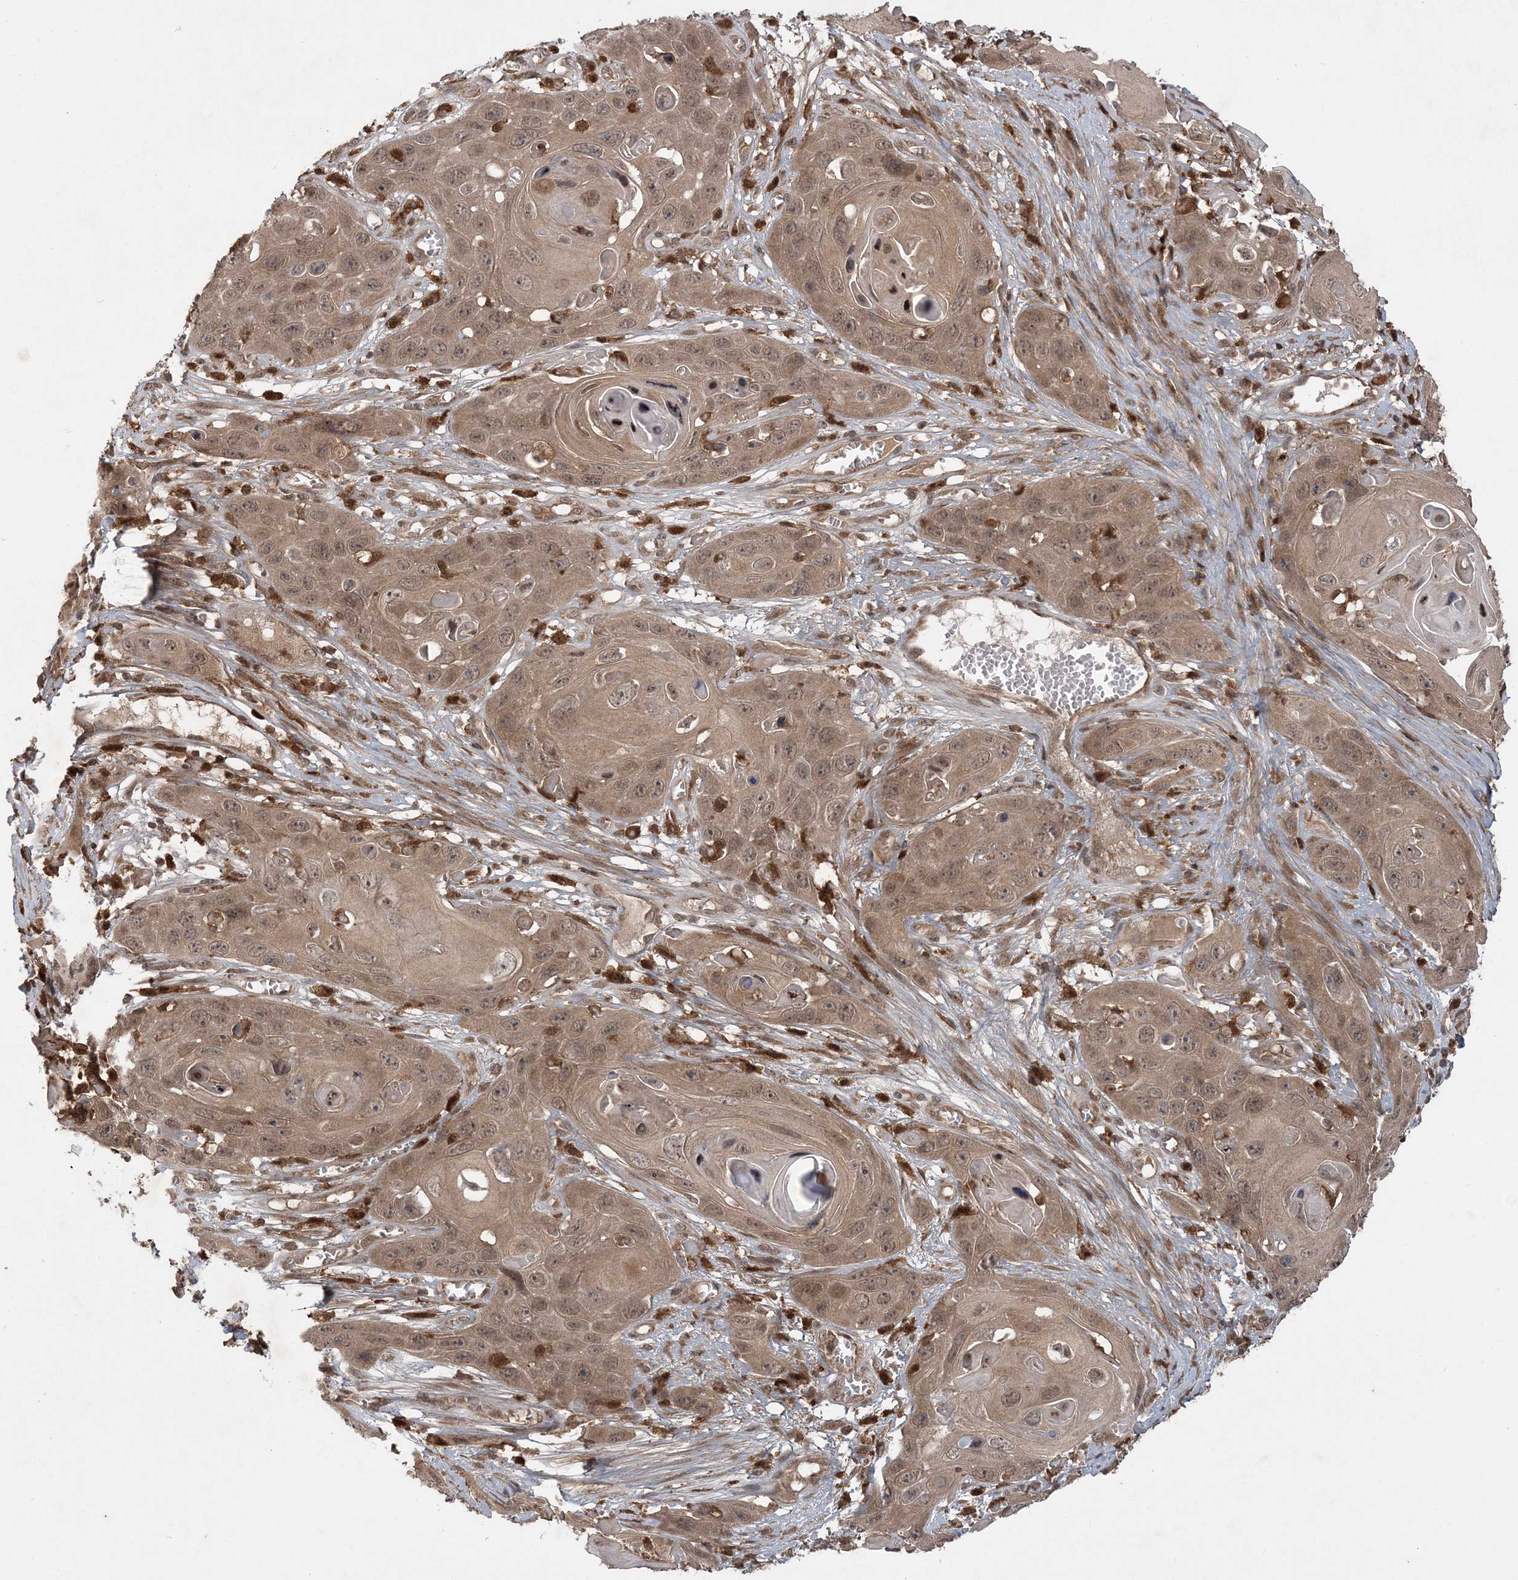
{"staining": {"intensity": "moderate", "quantity": ">75%", "location": "cytoplasmic/membranous"}, "tissue": "skin cancer", "cell_type": "Tumor cells", "image_type": "cancer", "snomed": [{"axis": "morphology", "description": "Squamous cell carcinoma, NOS"}, {"axis": "topography", "description": "Skin"}], "caption": "Protein analysis of skin squamous cell carcinoma tissue demonstrates moderate cytoplasmic/membranous staining in about >75% of tumor cells. The staining was performed using DAB to visualize the protein expression in brown, while the nuclei were stained in blue with hematoxylin (Magnification: 20x).", "gene": "LACC1", "patient": {"sex": "male", "age": 55}}